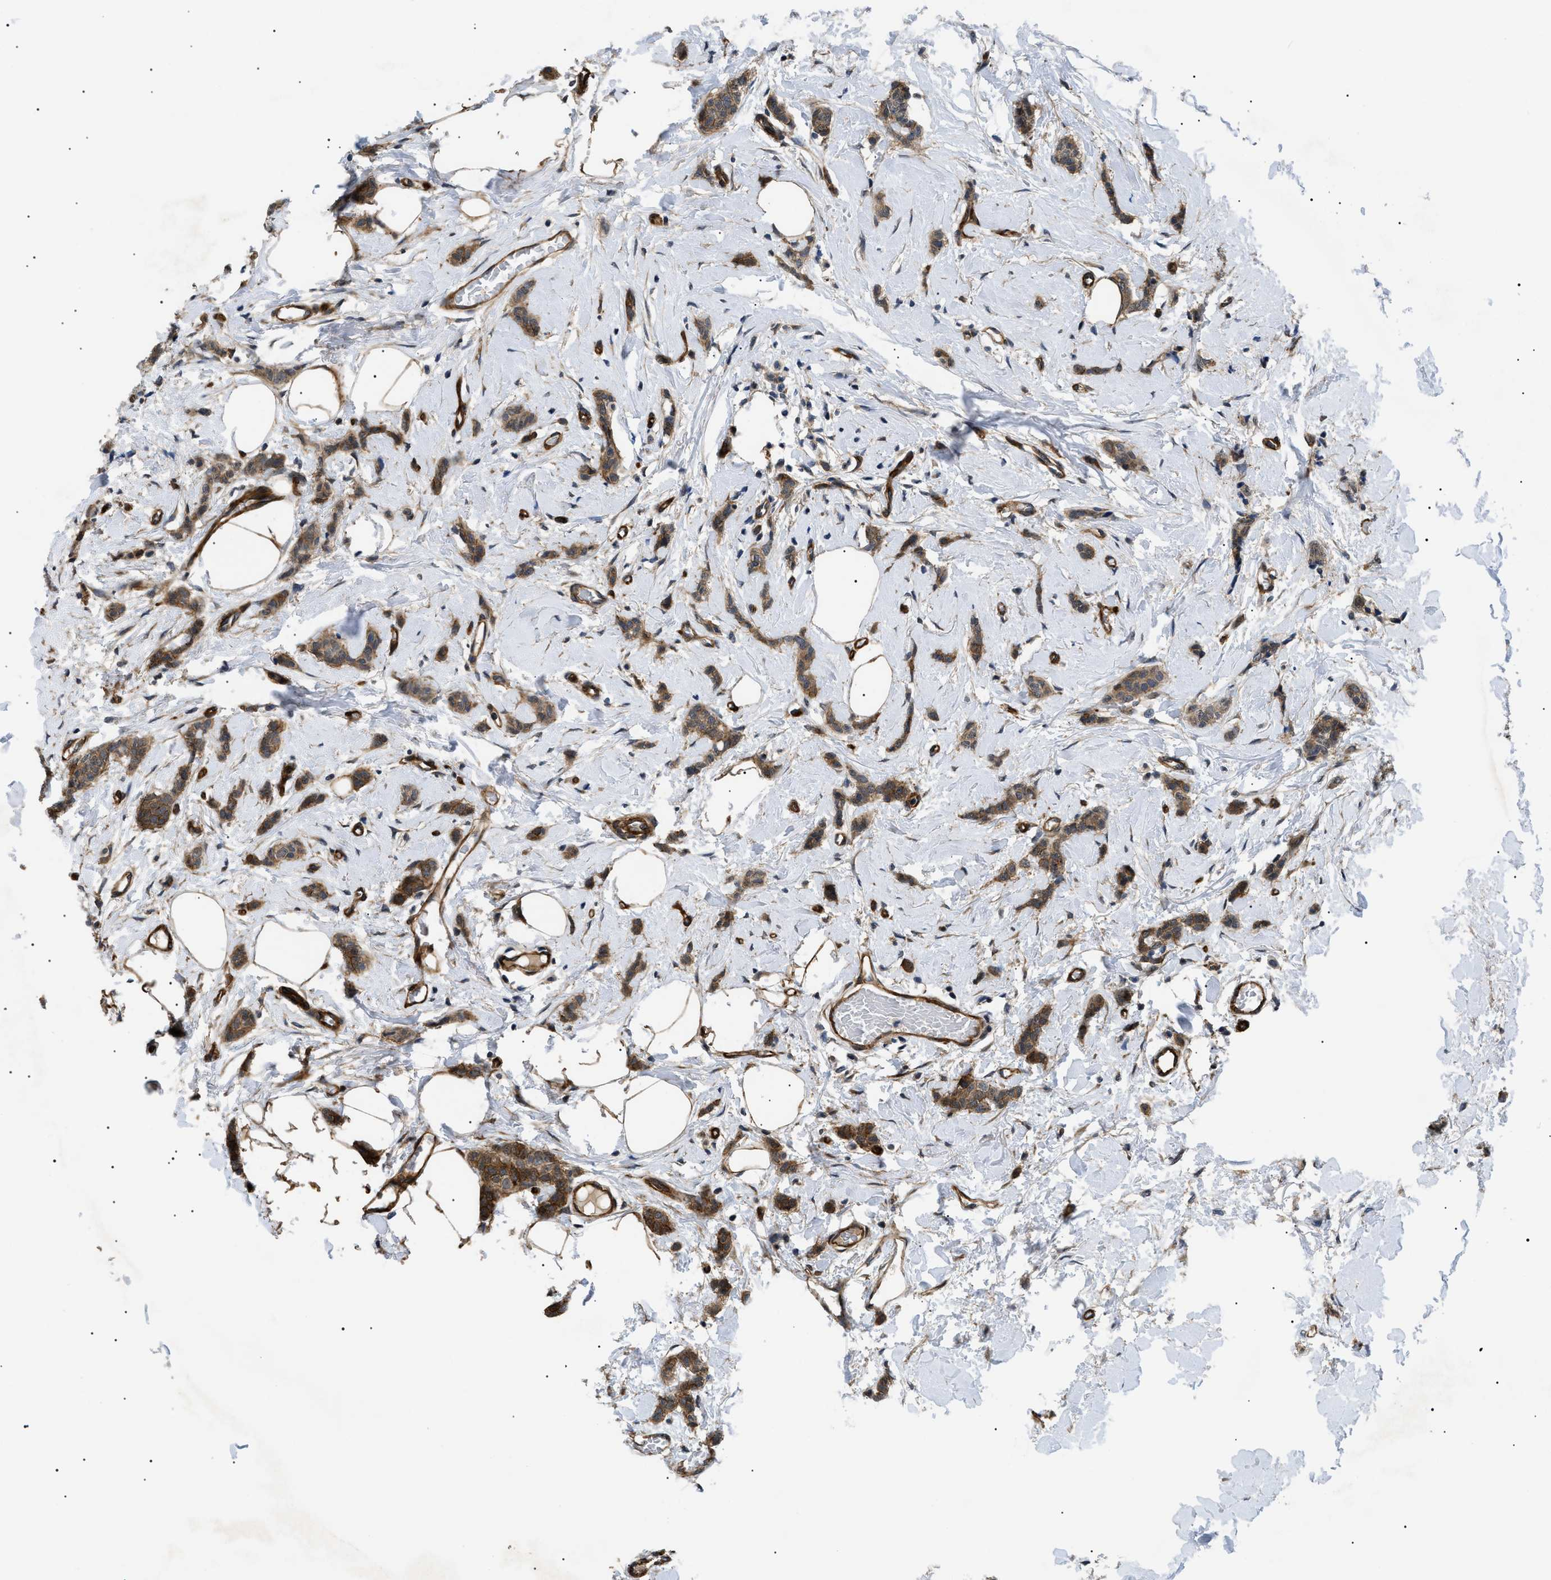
{"staining": {"intensity": "moderate", "quantity": ">75%", "location": "cytoplasmic/membranous"}, "tissue": "breast cancer", "cell_type": "Tumor cells", "image_type": "cancer", "snomed": [{"axis": "morphology", "description": "Lobular carcinoma"}, {"axis": "topography", "description": "Skin"}, {"axis": "topography", "description": "Breast"}], "caption": "Protein expression by IHC reveals moderate cytoplasmic/membranous expression in approximately >75% of tumor cells in lobular carcinoma (breast). The protein is stained brown, and the nuclei are stained in blue (DAB IHC with brightfield microscopy, high magnification).", "gene": "CRCP", "patient": {"sex": "female", "age": 46}}